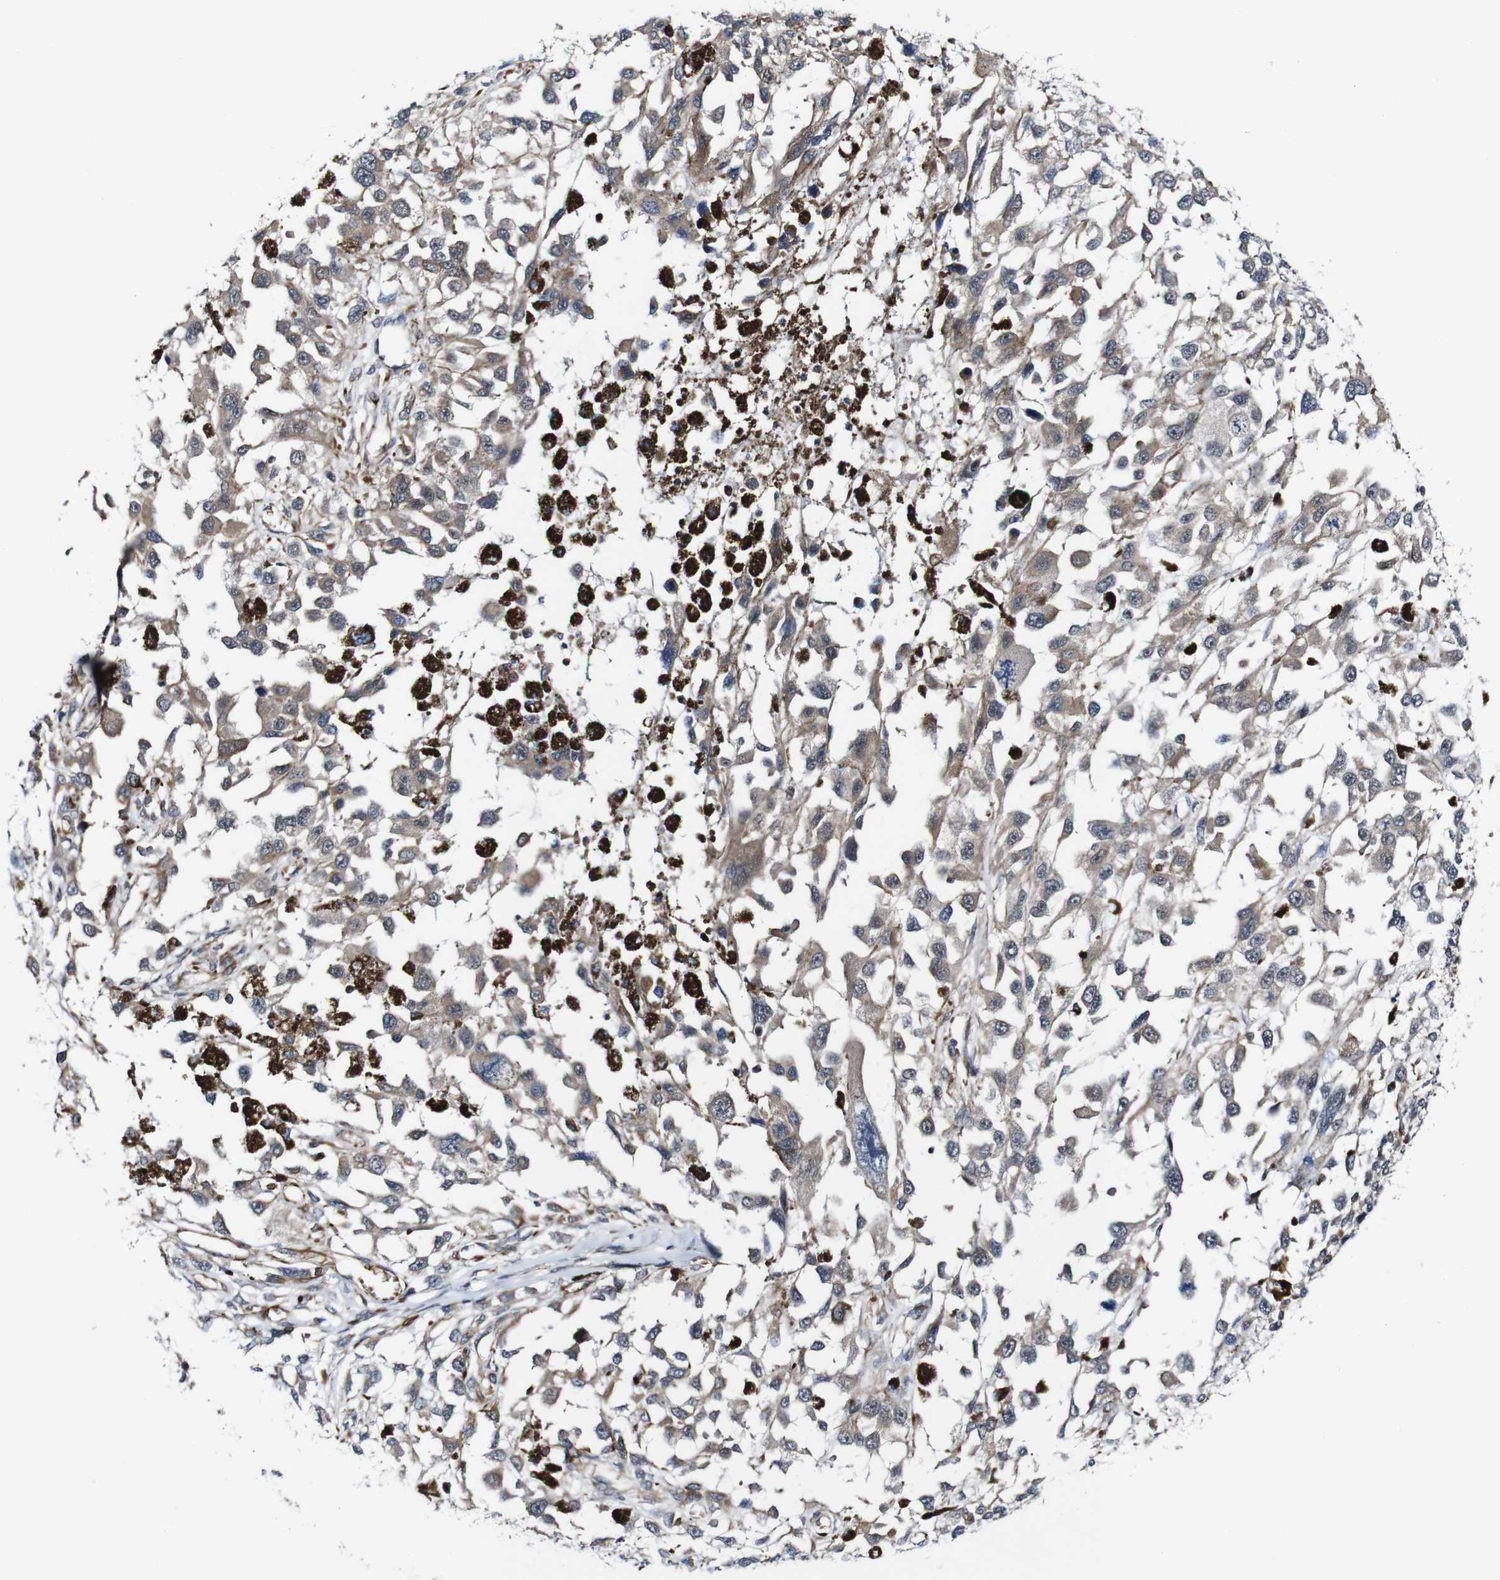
{"staining": {"intensity": "weak", "quantity": ">75%", "location": "cytoplasmic/membranous"}, "tissue": "melanoma", "cell_type": "Tumor cells", "image_type": "cancer", "snomed": [{"axis": "morphology", "description": "Malignant melanoma, Metastatic site"}, {"axis": "topography", "description": "Lymph node"}], "caption": "Protein staining exhibits weak cytoplasmic/membranous positivity in approximately >75% of tumor cells in malignant melanoma (metastatic site). (DAB IHC with brightfield microscopy, high magnification).", "gene": "JAK2", "patient": {"sex": "male", "age": 59}}